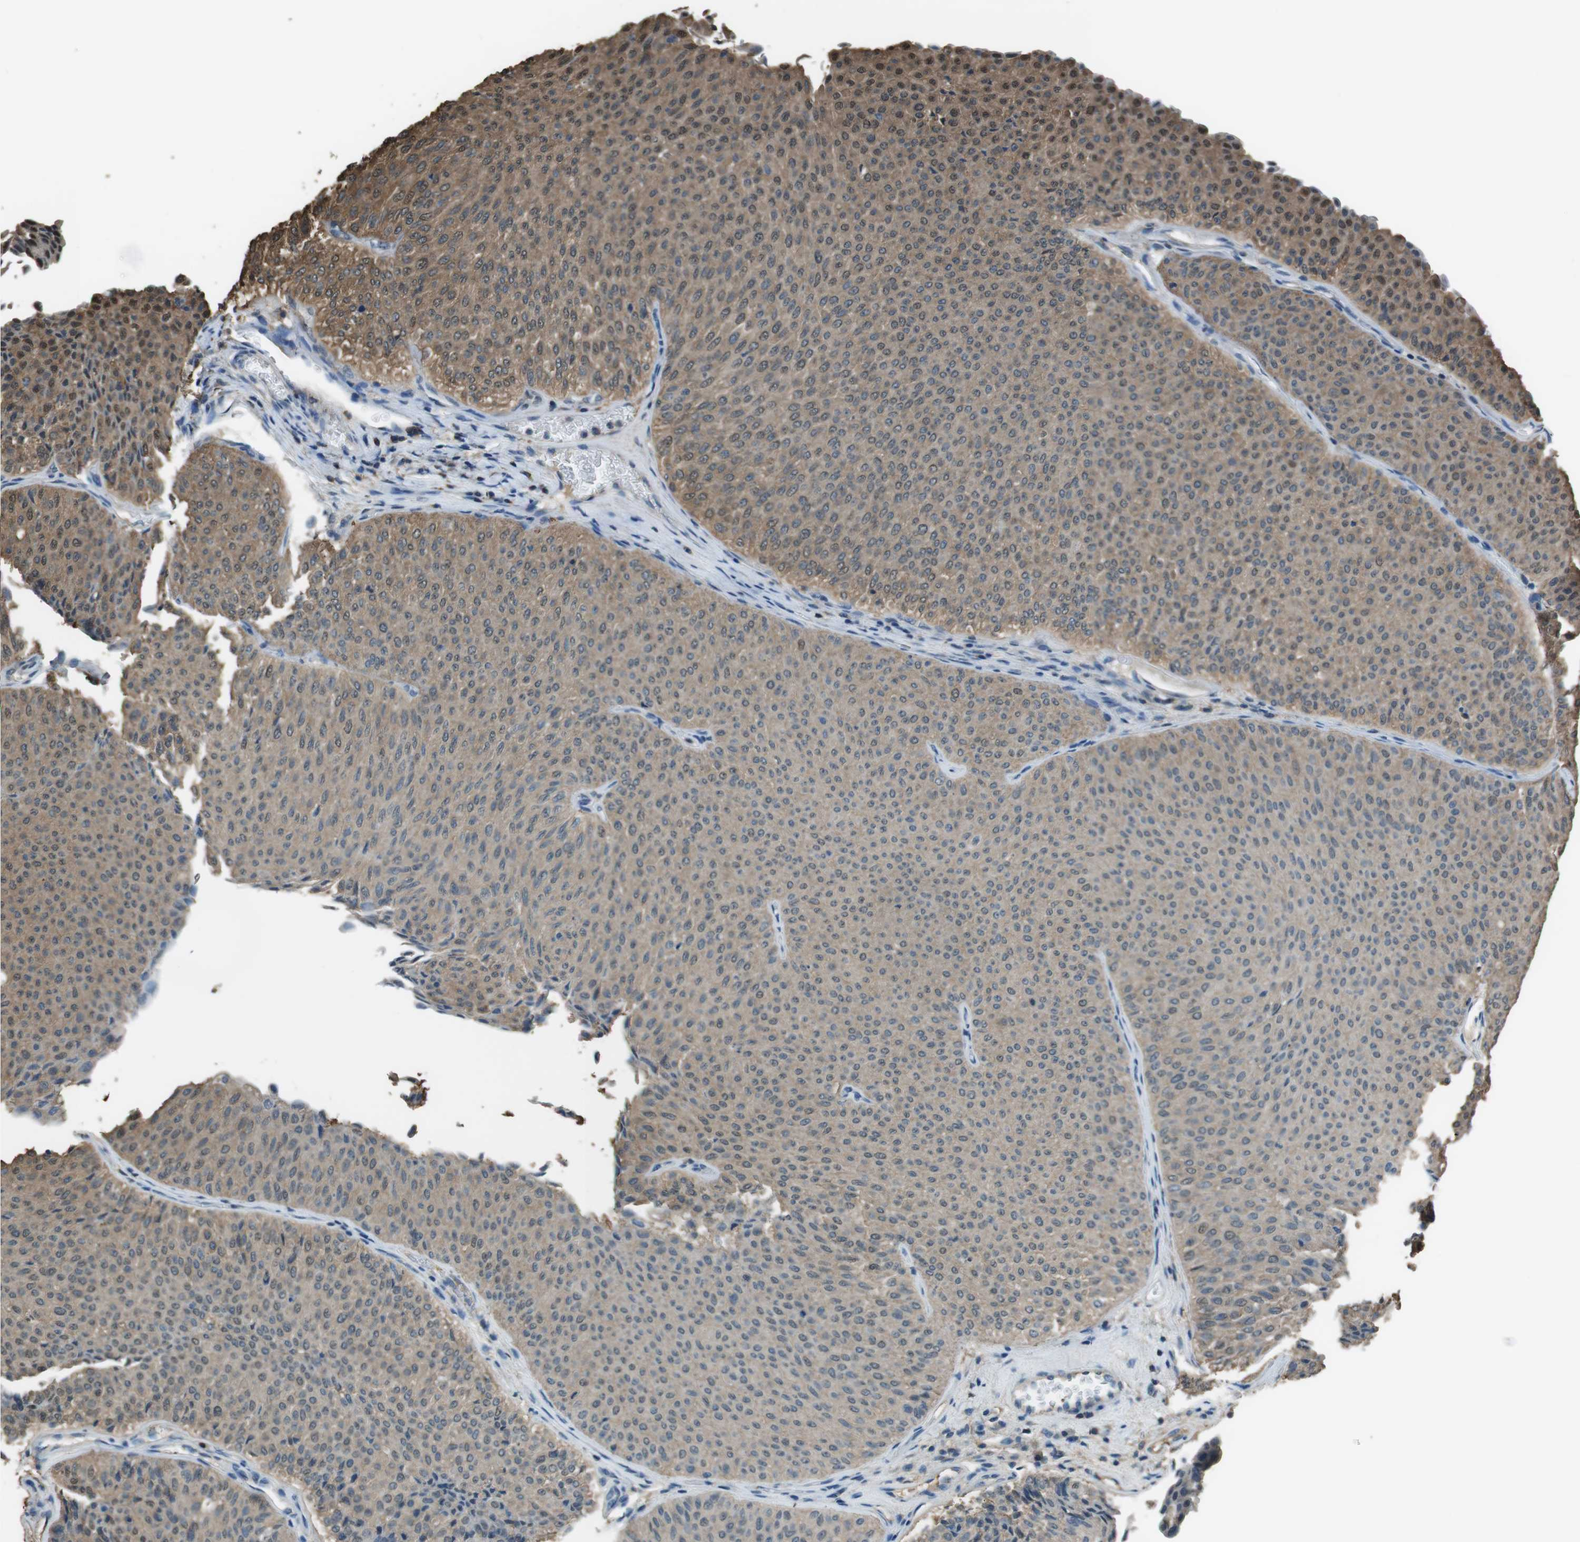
{"staining": {"intensity": "moderate", "quantity": "25%-75%", "location": "cytoplasmic/membranous,nuclear"}, "tissue": "urothelial cancer", "cell_type": "Tumor cells", "image_type": "cancer", "snomed": [{"axis": "morphology", "description": "Urothelial carcinoma, Low grade"}, {"axis": "topography", "description": "Urinary bladder"}], "caption": "Tumor cells display medium levels of moderate cytoplasmic/membranous and nuclear expression in approximately 25%-75% of cells in urothelial carcinoma (low-grade). (brown staining indicates protein expression, while blue staining denotes nuclei).", "gene": "TWSG1", "patient": {"sex": "male", "age": 78}}